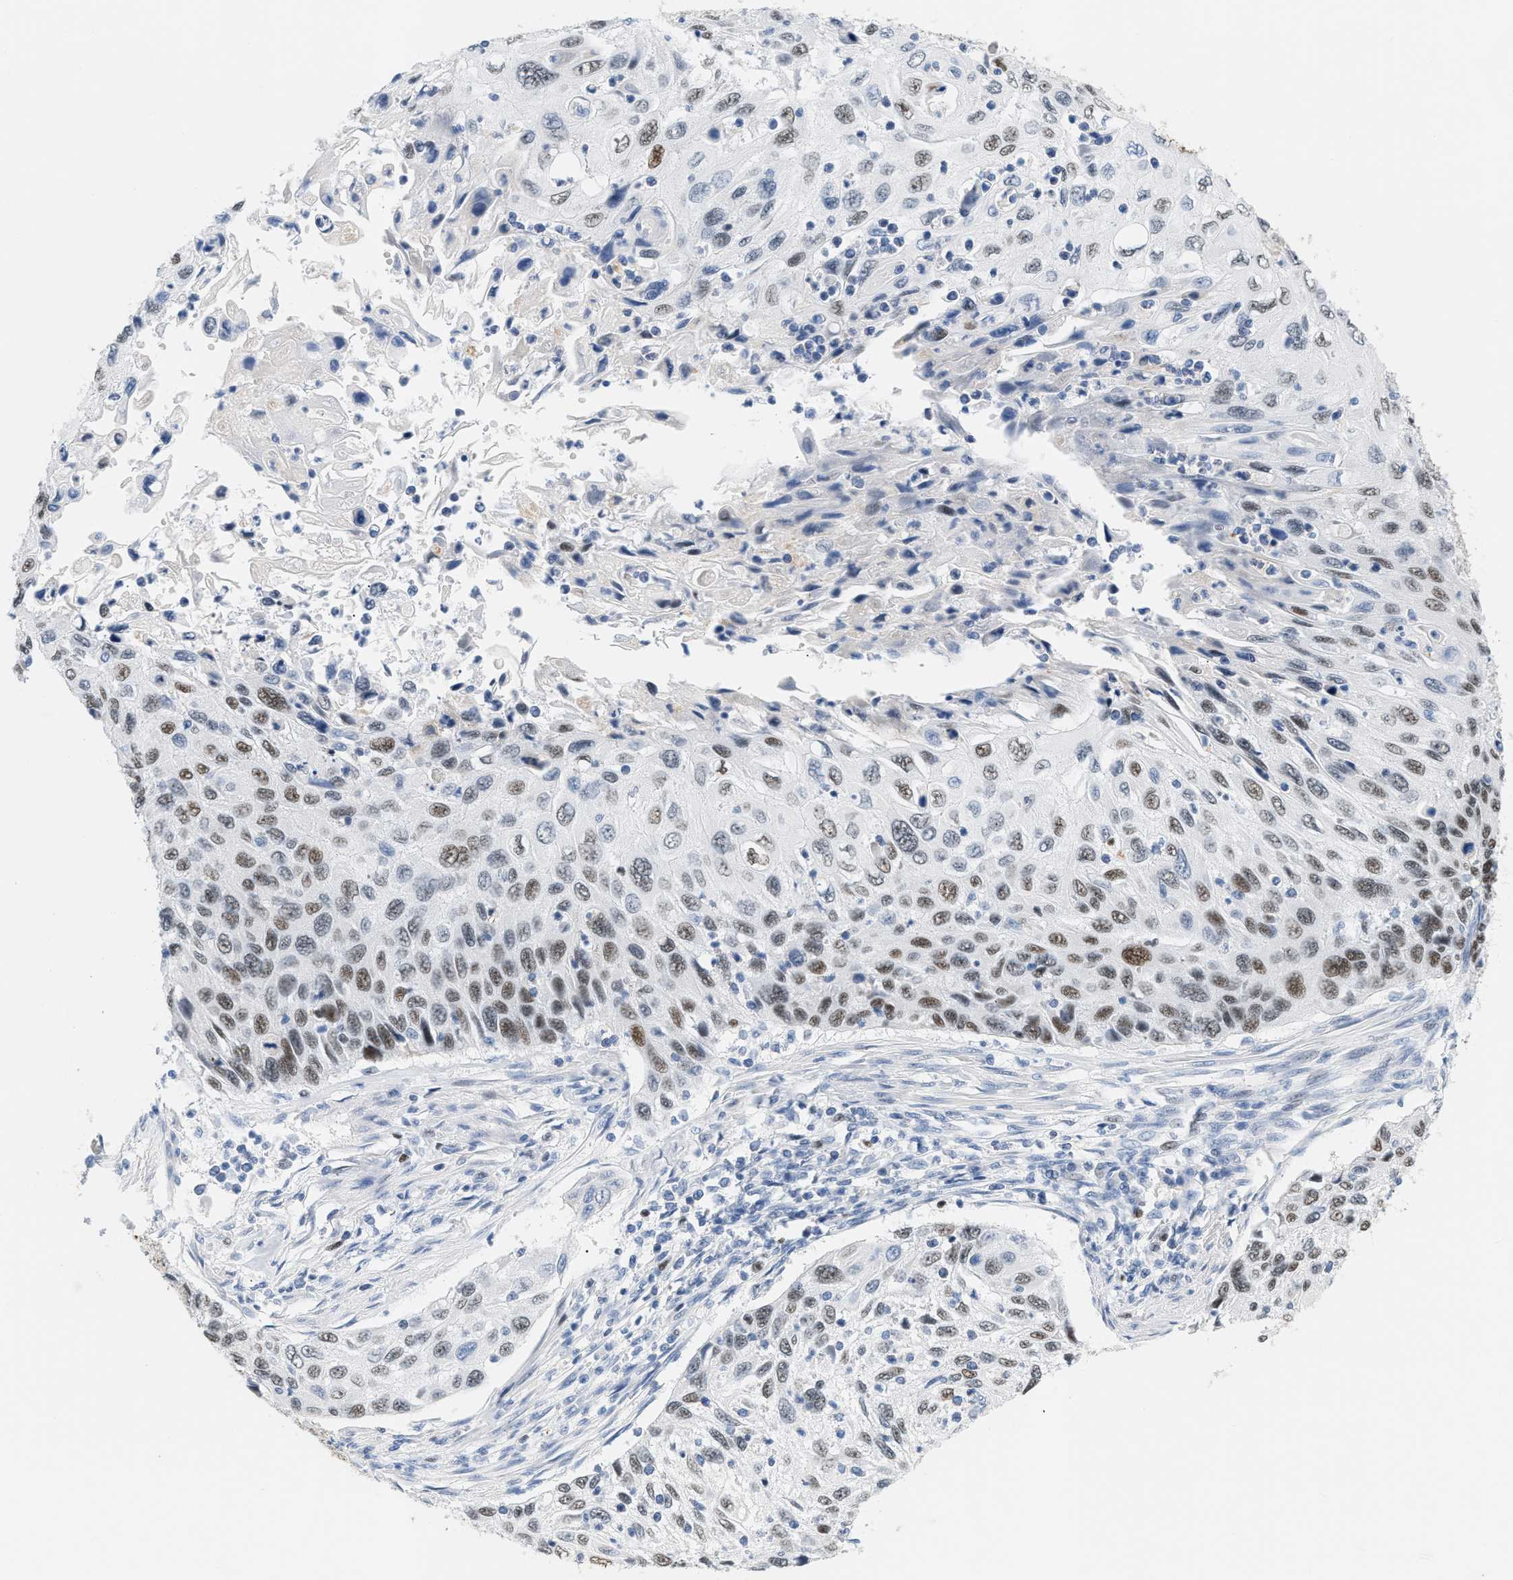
{"staining": {"intensity": "moderate", "quantity": "25%-75%", "location": "nuclear"}, "tissue": "cervical cancer", "cell_type": "Tumor cells", "image_type": "cancer", "snomed": [{"axis": "morphology", "description": "Squamous cell carcinoma, NOS"}, {"axis": "topography", "description": "Cervix"}], "caption": "Protein analysis of cervical cancer (squamous cell carcinoma) tissue shows moderate nuclear staining in about 25%-75% of tumor cells.", "gene": "MCM7", "patient": {"sex": "female", "age": 70}}